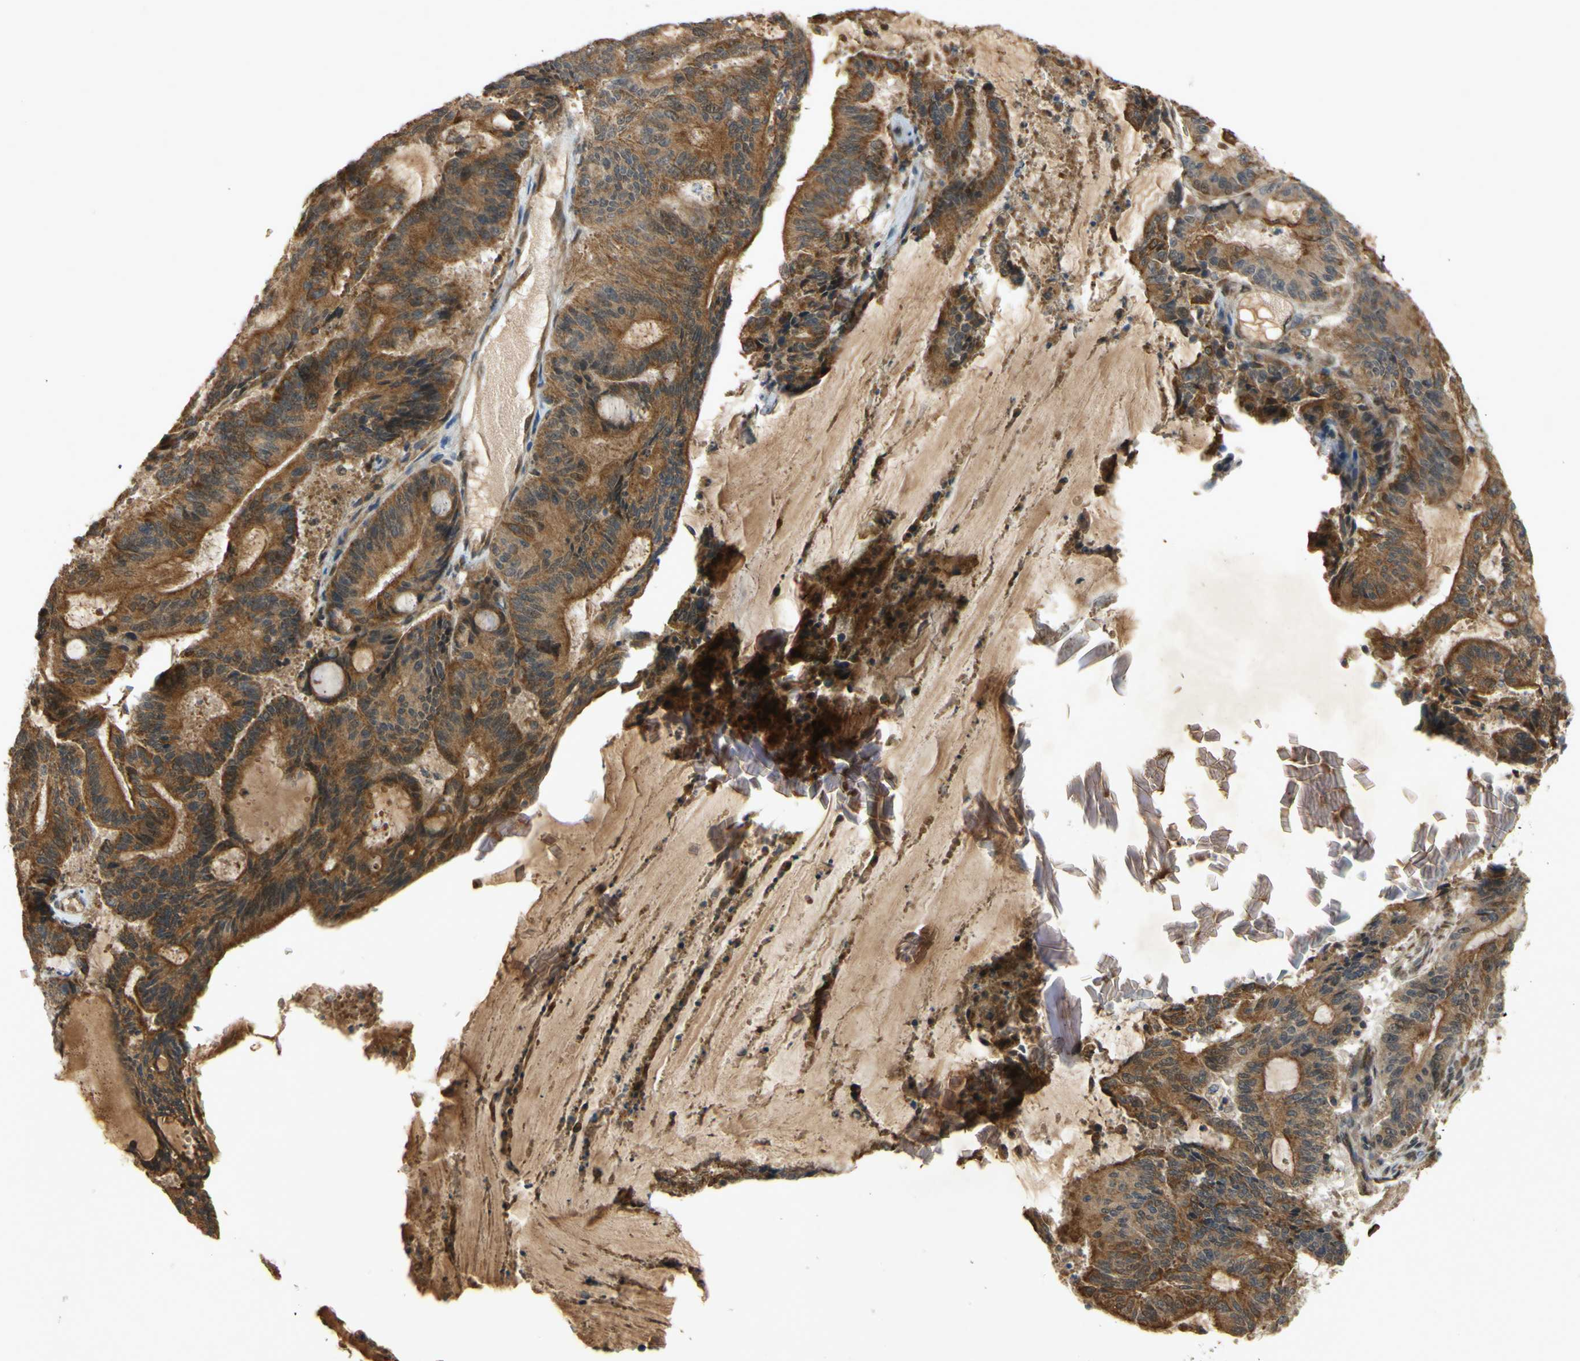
{"staining": {"intensity": "moderate", "quantity": ">75%", "location": "cytoplasmic/membranous"}, "tissue": "liver cancer", "cell_type": "Tumor cells", "image_type": "cancer", "snomed": [{"axis": "morphology", "description": "Cholangiocarcinoma"}, {"axis": "topography", "description": "Liver"}], "caption": "There is medium levels of moderate cytoplasmic/membranous expression in tumor cells of cholangiocarcinoma (liver), as demonstrated by immunohistochemical staining (brown color).", "gene": "PKN1", "patient": {"sex": "female", "age": 73}}